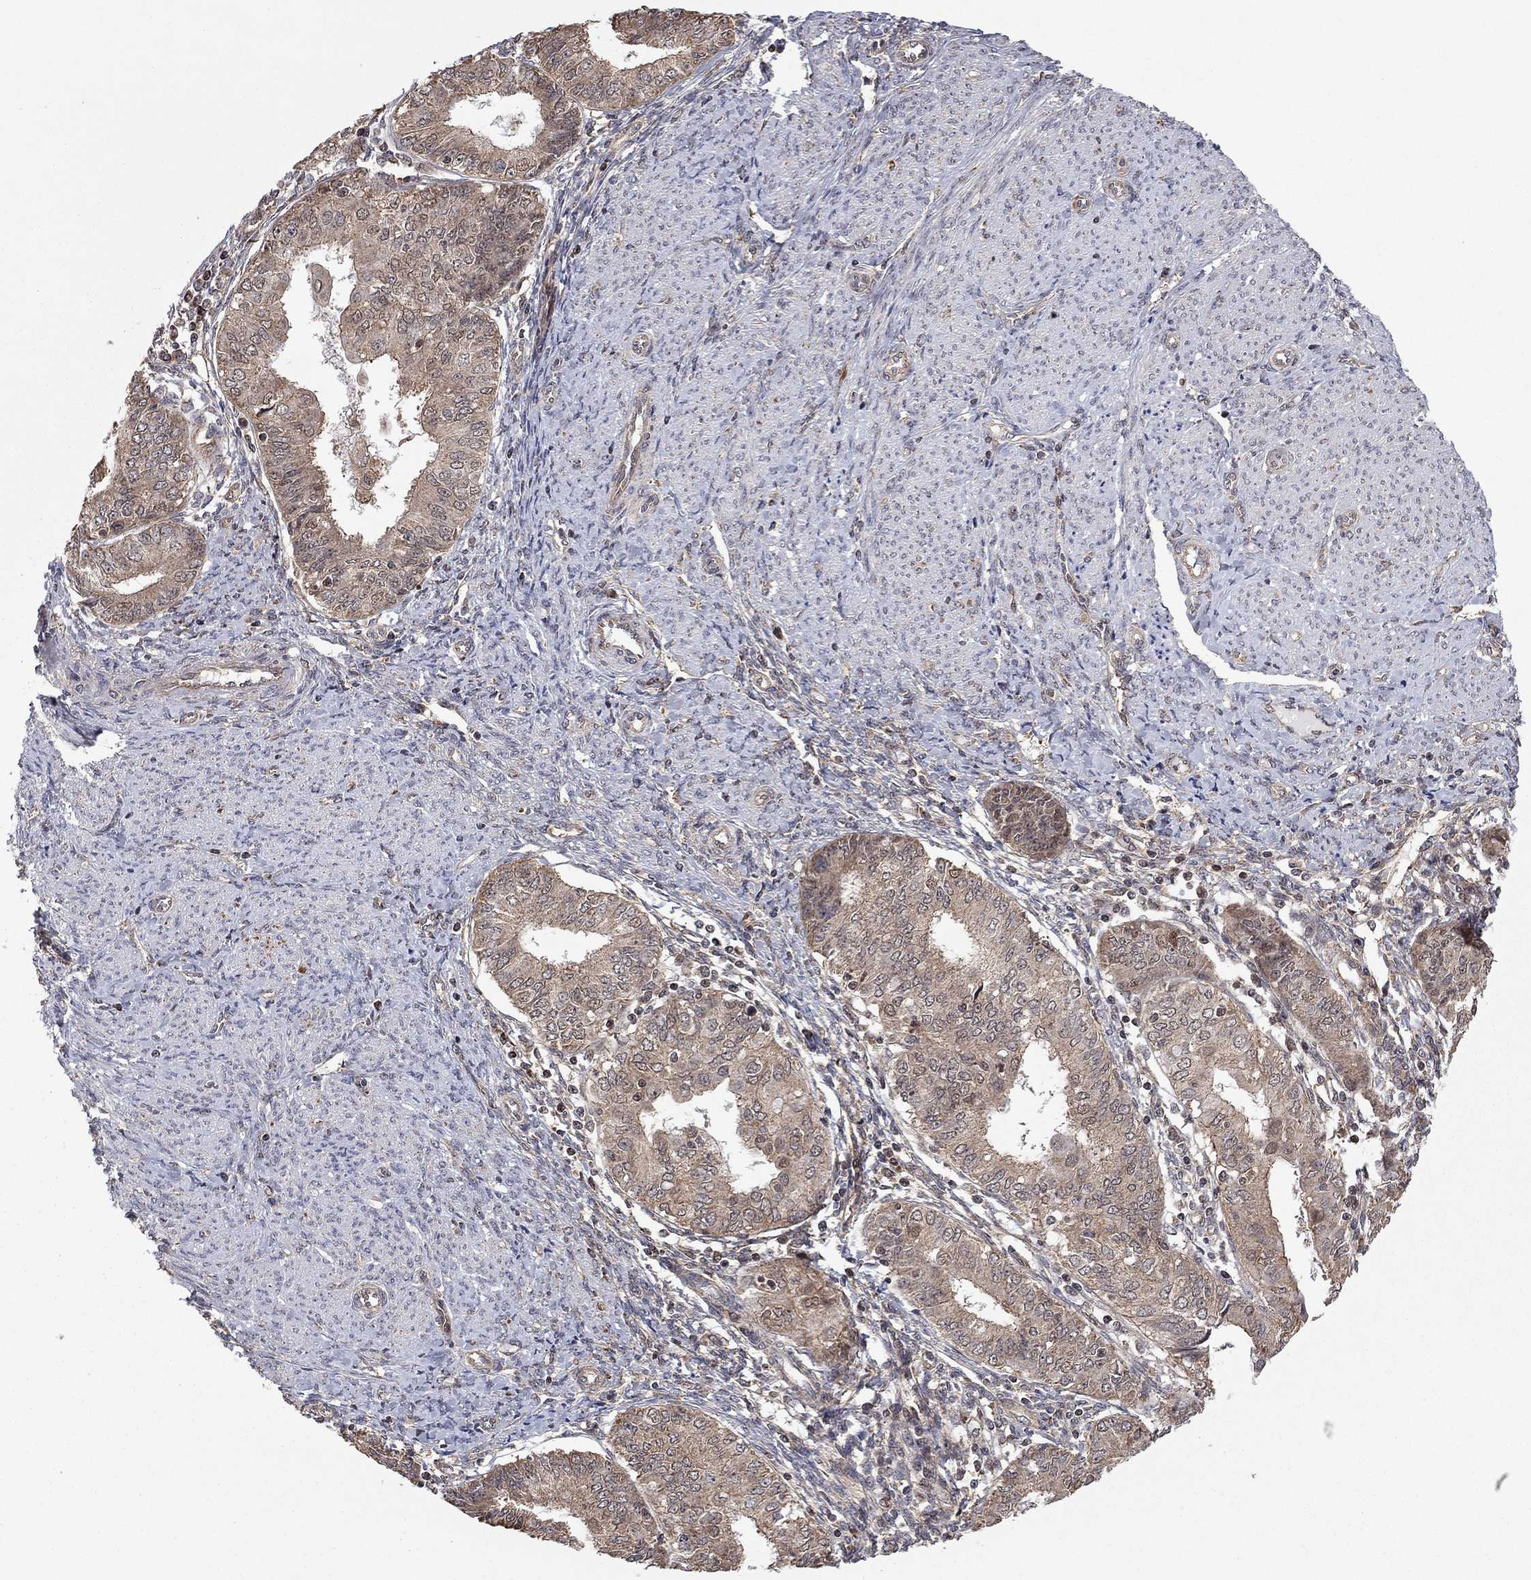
{"staining": {"intensity": "weak", "quantity": "25%-75%", "location": "cytoplasmic/membranous"}, "tissue": "endometrial cancer", "cell_type": "Tumor cells", "image_type": "cancer", "snomed": [{"axis": "morphology", "description": "Adenocarcinoma, NOS"}, {"axis": "topography", "description": "Endometrium"}], "caption": "IHC micrograph of endometrial cancer stained for a protein (brown), which exhibits low levels of weak cytoplasmic/membranous positivity in about 25%-75% of tumor cells.", "gene": "TDP1", "patient": {"sex": "female", "age": 68}}